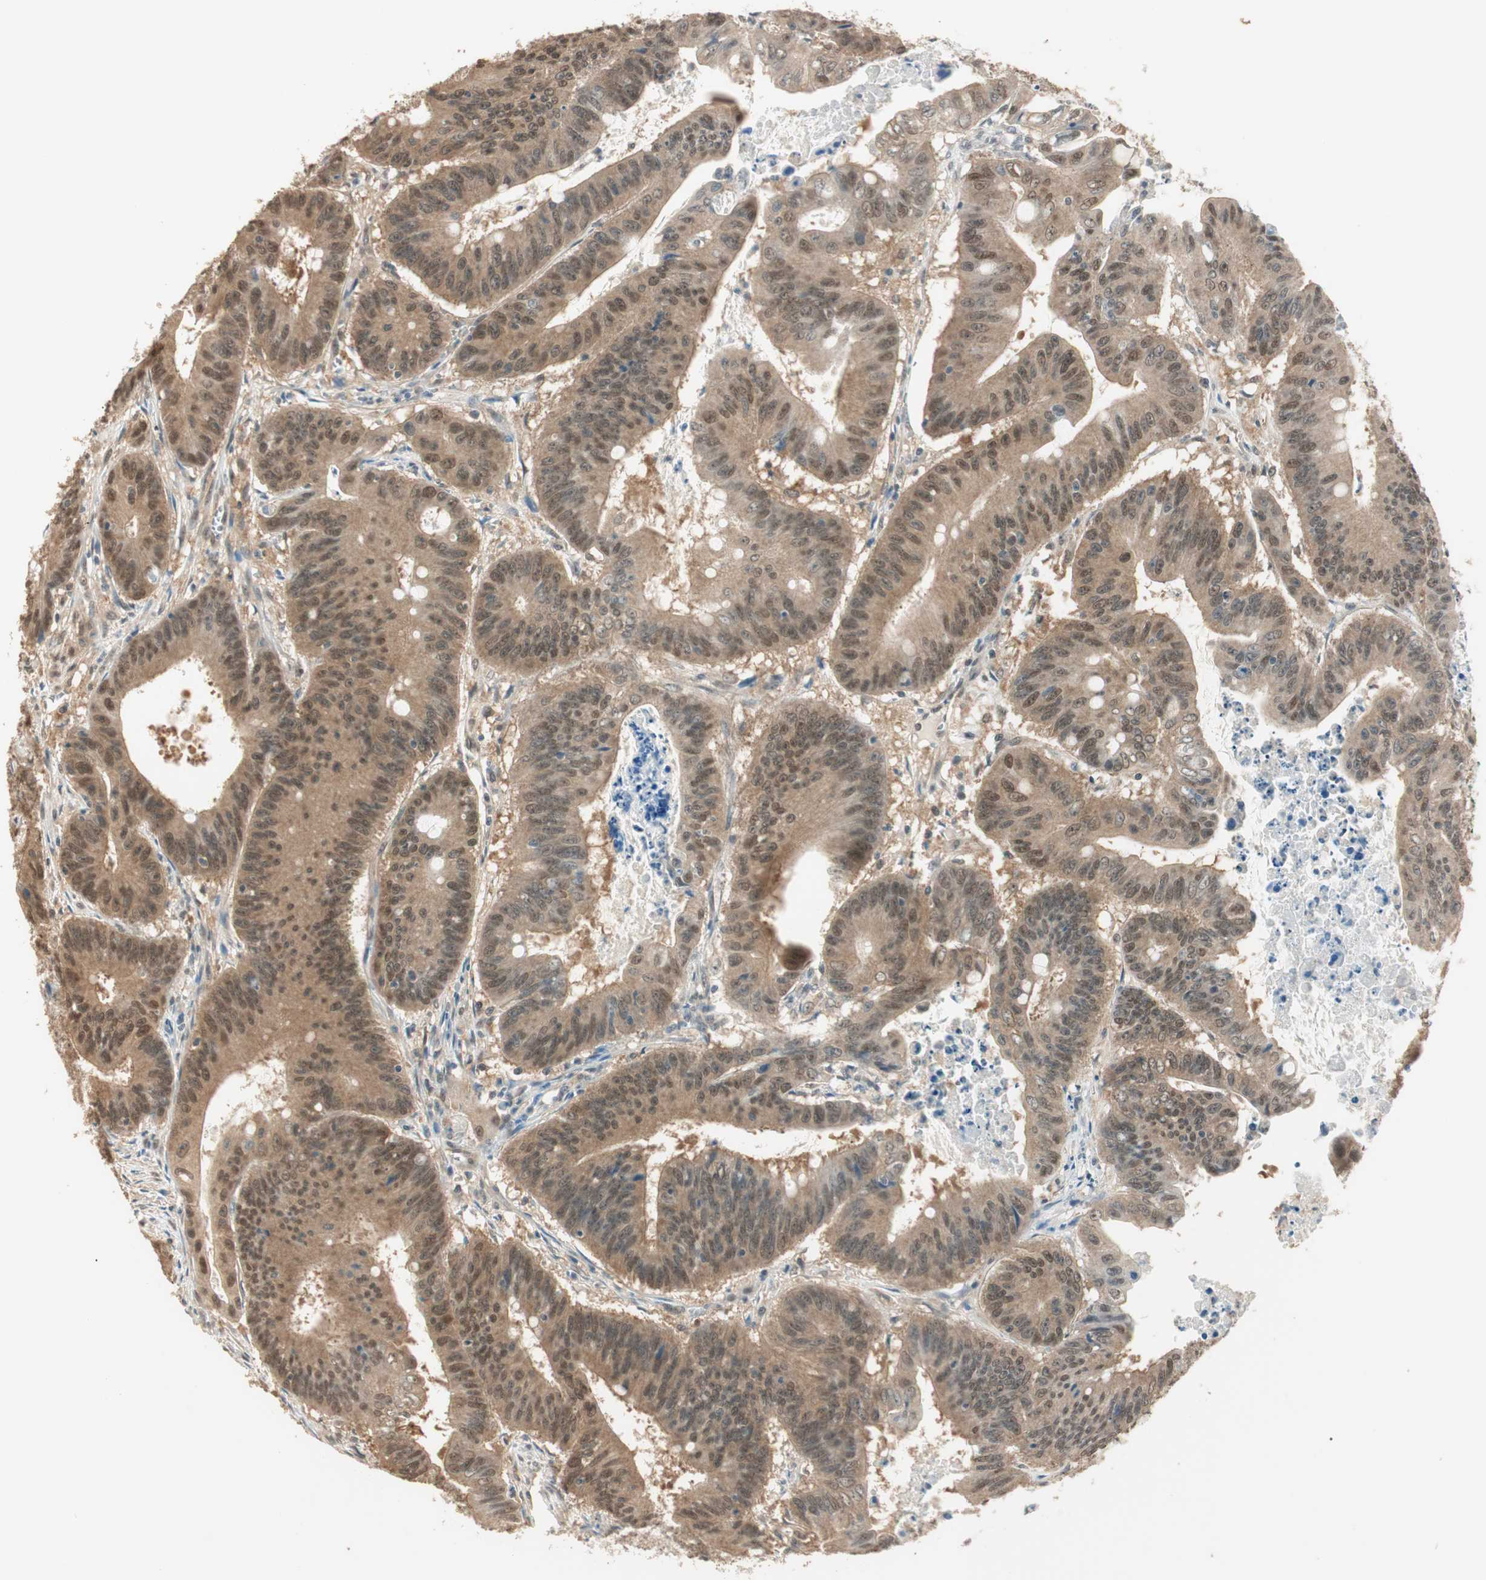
{"staining": {"intensity": "weak", "quantity": "25%-75%", "location": "cytoplasmic/membranous,nuclear"}, "tissue": "colorectal cancer", "cell_type": "Tumor cells", "image_type": "cancer", "snomed": [{"axis": "morphology", "description": "Adenocarcinoma, NOS"}, {"axis": "topography", "description": "Colon"}], "caption": "DAB immunohistochemical staining of colorectal cancer (adenocarcinoma) displays weak cytoplasmic/membranous and nuclear protein staining in about 25%-75% of tumor cells. Nuclei are stained in blue.", "gene": "USP5", "patient": {"sex": "male", "age": 45}}